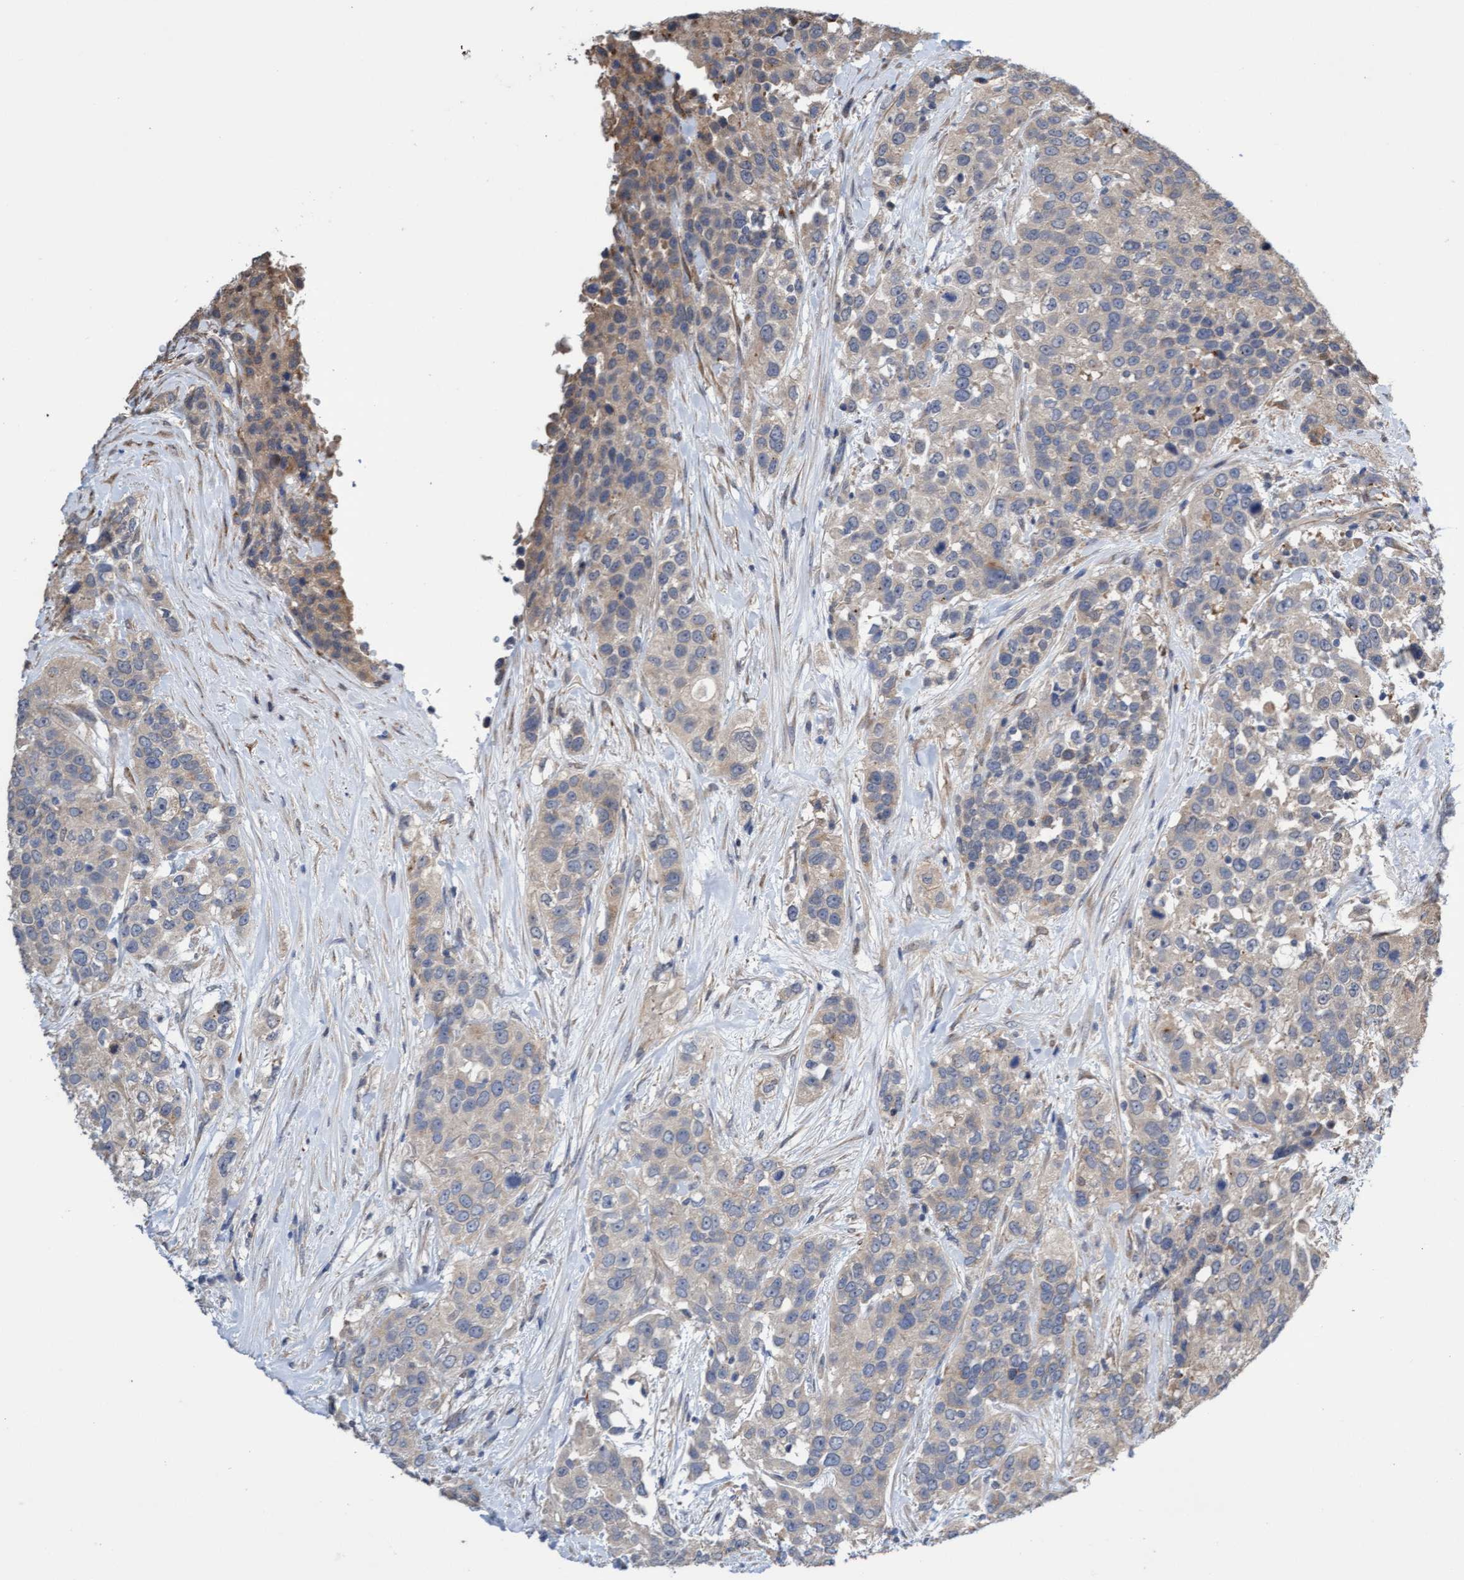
{"staining": {"intensity": "weak", "quantity": "<25%", "location": "cytoplasmic/membranous"}, "tissue": "urothelial cancer", "cell_type": "Tumor cells", "image_type": "cancer", "snomed": [{"axis": "morphology", "description": "Urothelial carcinoma, High grade"}, {"axis": "topography", "description": "Urinary bladder"}], "caption": "DAB (3,3'-diaminobenzidine) immunohistochemical staining of urothelial cancer demonstrates no significant staining in tumor cells.", "gene": "ITFG1", "patient": {"sex": "female", "age": 80}}